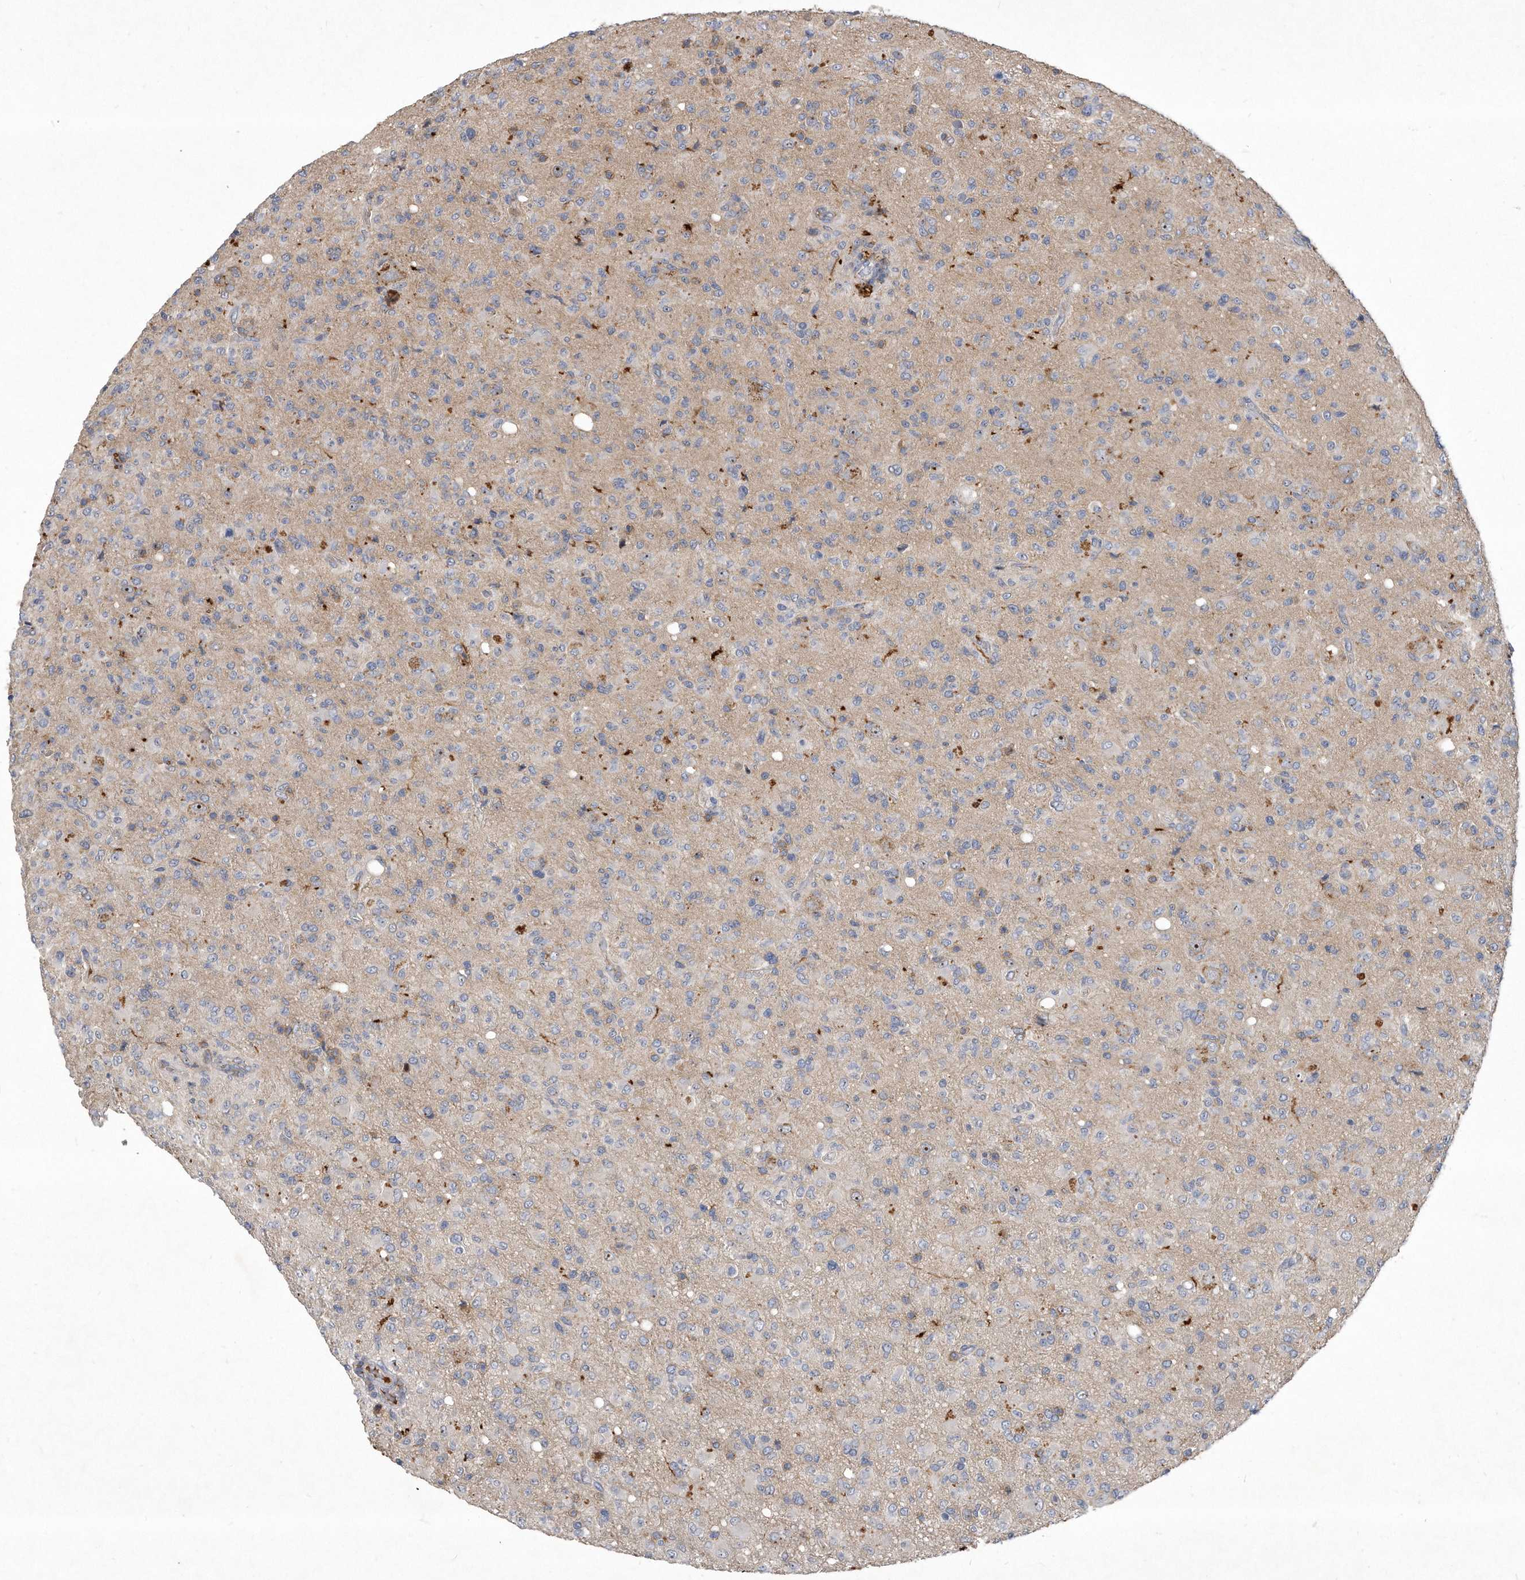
{"staining": {"intensity": "negative", "quantity": "none", "location": "none"}, "tissue": "glioma", "cell_type": "Tumor cells", "image_type": "cancer", "snomed": [{"axis": "morphology", "description": "Glioma, malignant, High grade"}, {"axis": "topography", "description": "Brain"}], "caption": "IHC image of glioma stained for a protein (brown), which displays no positivity in tumor cells.", "gene": "PGBD2", "patient": {"sex": "female", "age": 57}}